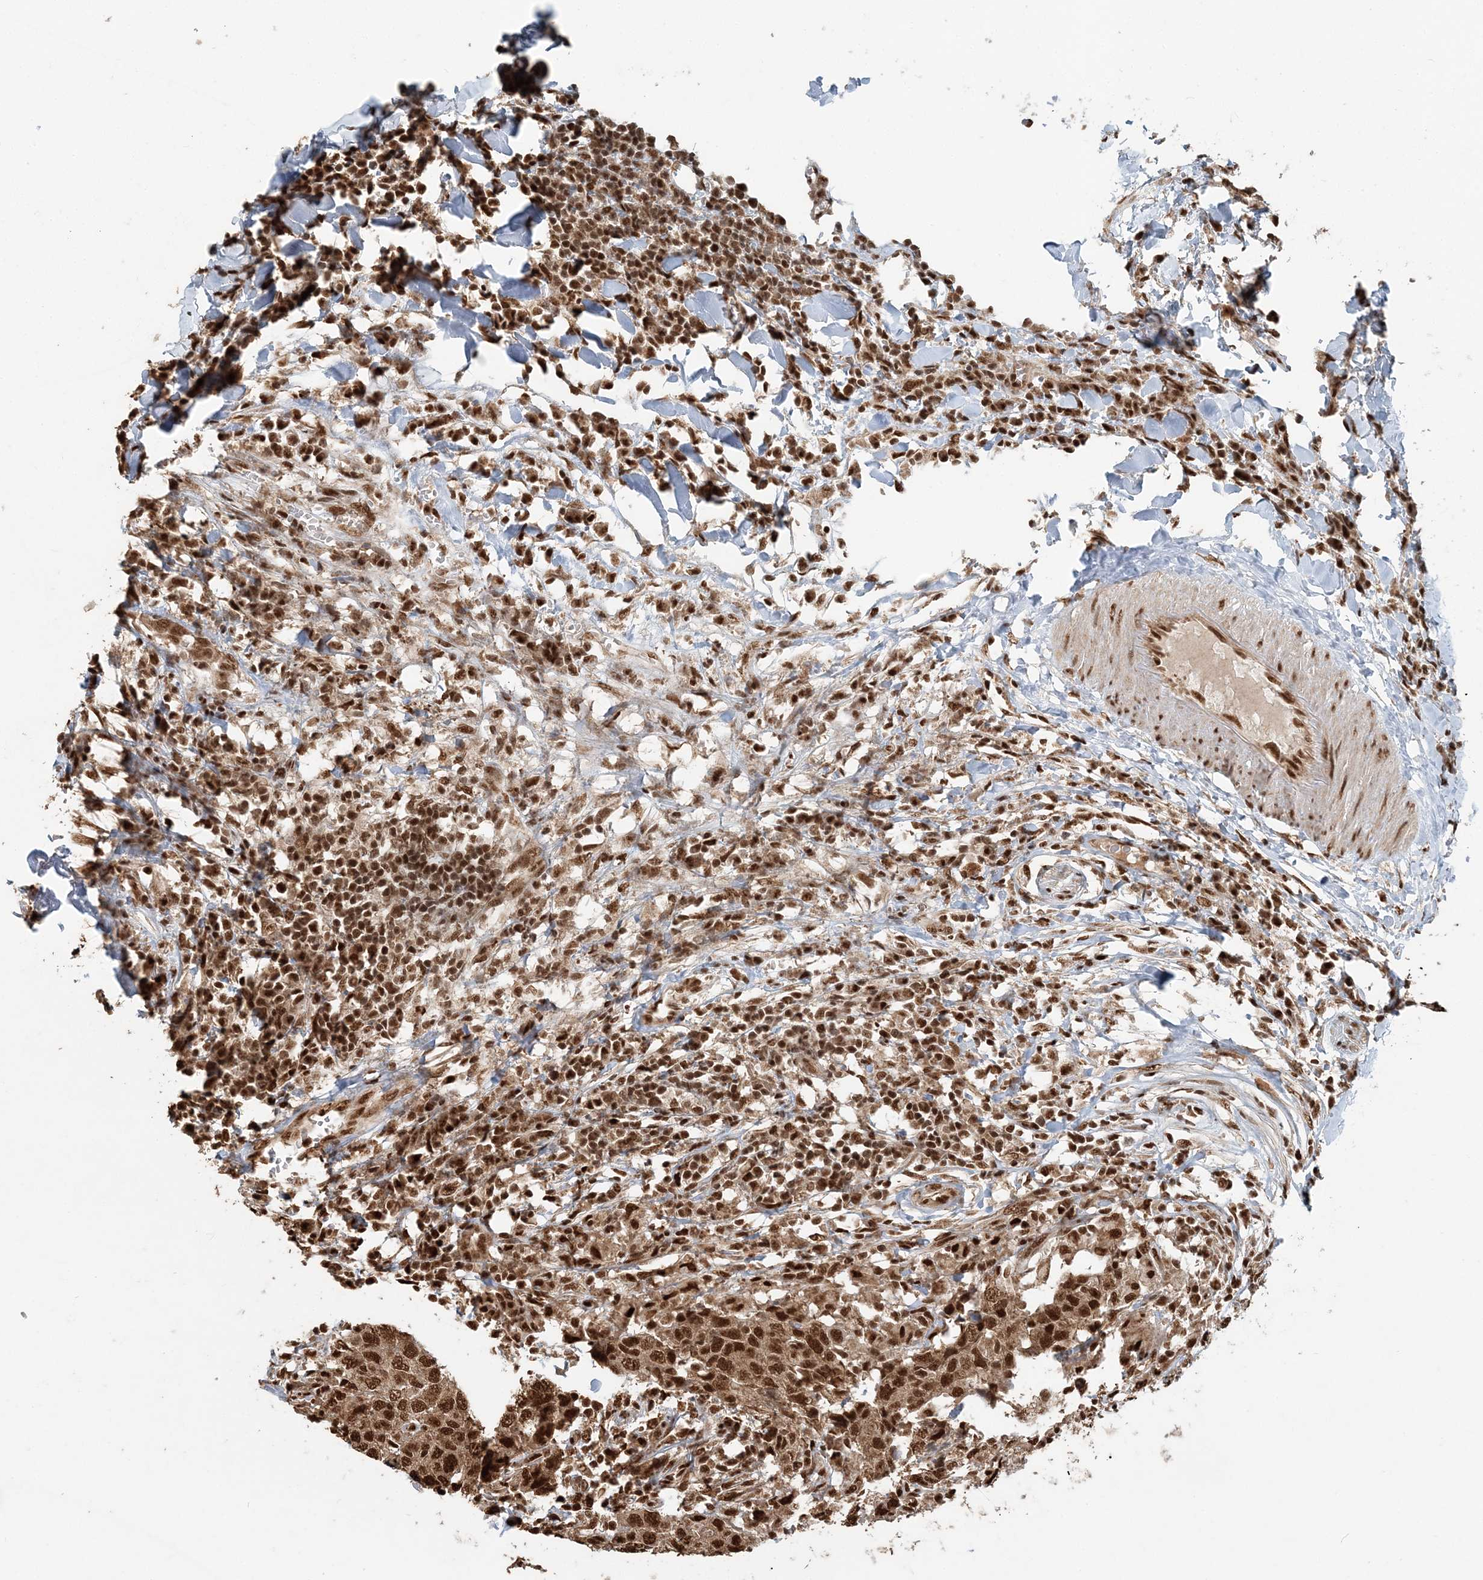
{"staining": {"intensity": "moderate", "quantity": ">75%", "location": "nuclear"}, "tissue": "head and neck cancer", "cell_type": "Tumor cells", "image_type": "cancer", "snomed": [{"axis": "morphology", "description": "Squamous cell carcinoma, NOS"}, {"axis": "topography", "description": "Head-Neck"}], "caption": "Approximately >75% of tumor cells in human squamous cell carcinoma (head and neck) demonstrate moderate nuclear protein positivity as visualized by brown immunohistochemical staining.", "gene": "ARHGAP35", "patient": {"sex": "male", "age": 66}}